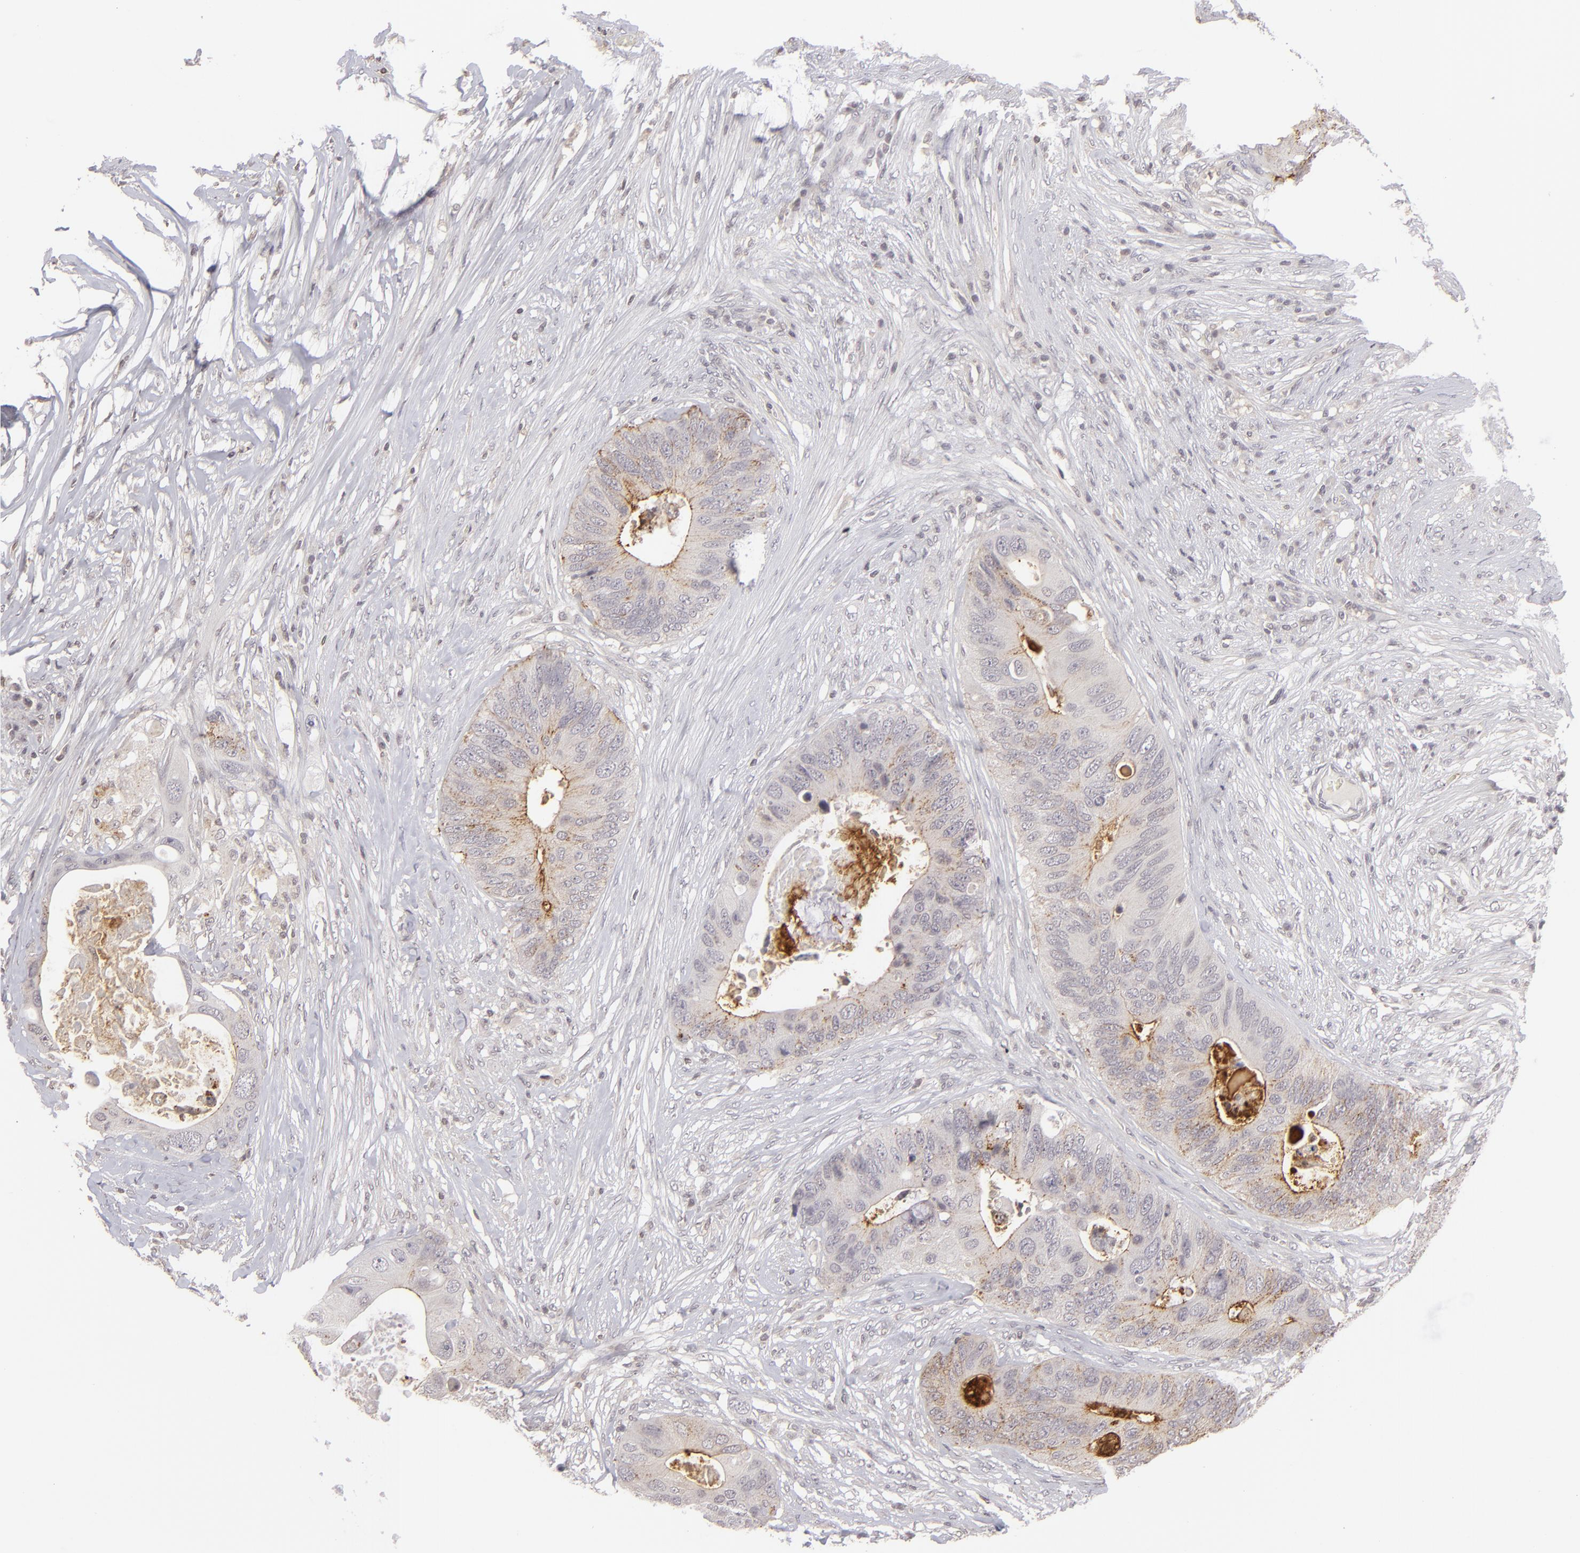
{"staining": {"intensity": "moderate", "quantity": "<25%", "location": "cytoplasmic/membranous"}, "tissue": "colorectal cancer", "cell_type": "Tumor cells", "image_type": "cancer", "snomed": [{"axis": "morphology", "description": "Adenocarcinoma, NOS"}, {"axis": "topography", "description": "Colon"}], "caption": "Immunohistochemistry (IHC) staining of colorectal cancer (adenocarcinoma), which demonstrates low levels of moderate cytoplasmic/membranous expression in about <25% of tumor cells indicating moderate cytoplasmic/membranous protein positivity. The staining was performed using DAB (3,3'-diaminobenzidine) (brown) for protein detection and nuclei were counterstained in hematoxylin (blue).", "gene": "CLDN2", "patient": {"sex": "male", "age": 71}}